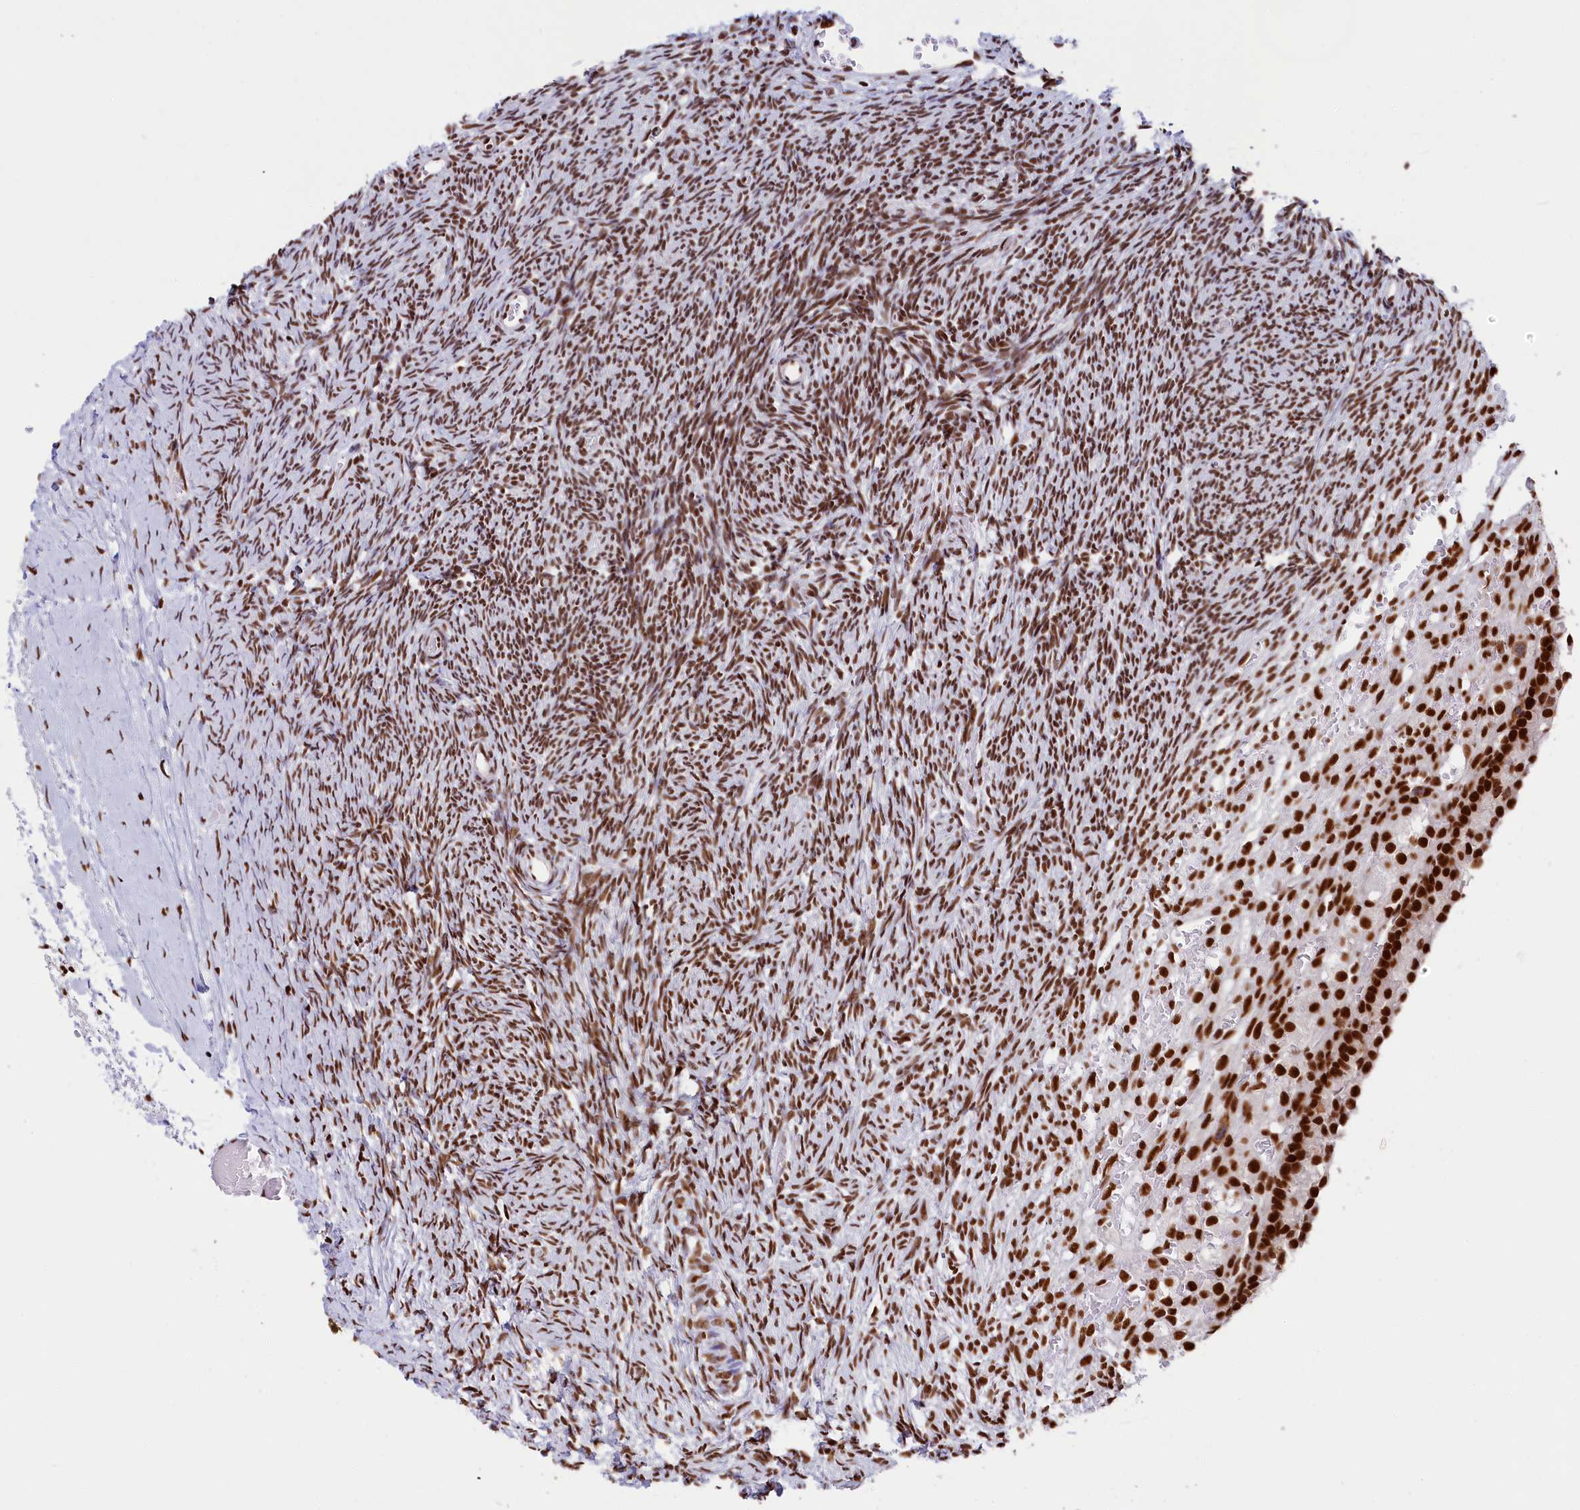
{"staining": {"intensity": "strong", "quantity": ">75%", "location": "nuclear"}, "tissue": "ovary", "cell_type": "Follicle cells", "image_type": "normal", "snomed": [{"axis": "morphology", "description": "Normal tissue, NOS"}, {"axis": "topography", "description": "Ovary"}], "caption": "Immunohistochemical staining of normal ovary displays >75% levels of strong nuclear protein expression in approximately >75% of follicle cells.", "gene": "SNRNP70", "patient": {"sex": "female", "age": 39}}